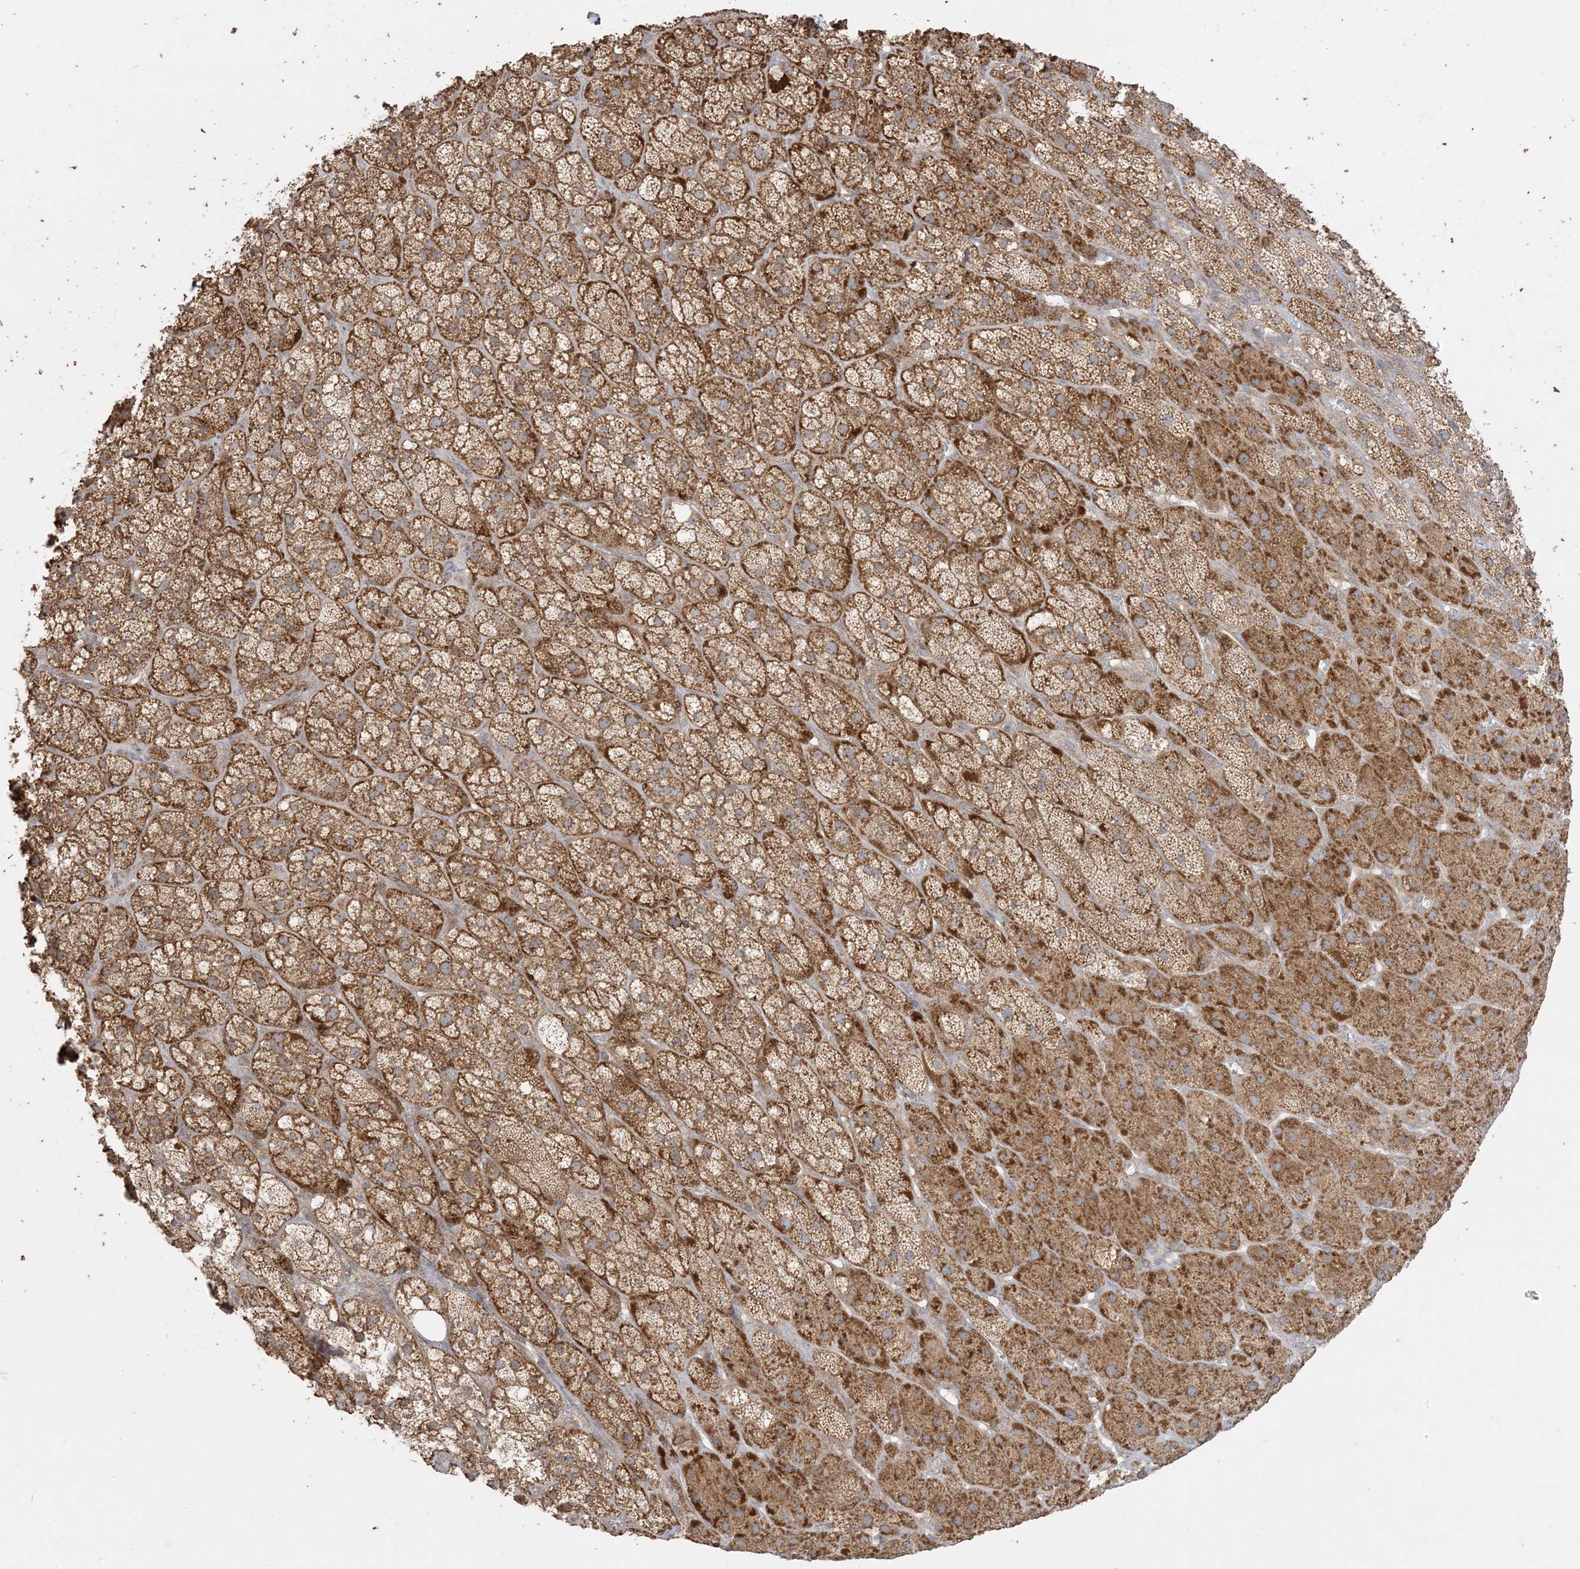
{"staining": {"intensity": "strong", "quantity": "25%-75%", "location": "cytoplasmic/membranous"}, "tissue": "adrenal gland", "cell_type": "Glandular cells", "image_type": "normal", "snomed": [{"axis": "morphology", "description": "Normal tissue, NOS"}, {"axis": "topography", "description": "Adrenal gland"}], "caption": "Human adrenal gland stained with a brown dye shows strong cytoplasmic/membranous positive positivity in approximately 25%-75% of glandular cells.", "gene": "SIRT3", "patient": {"sex": "male", "age": 61}}